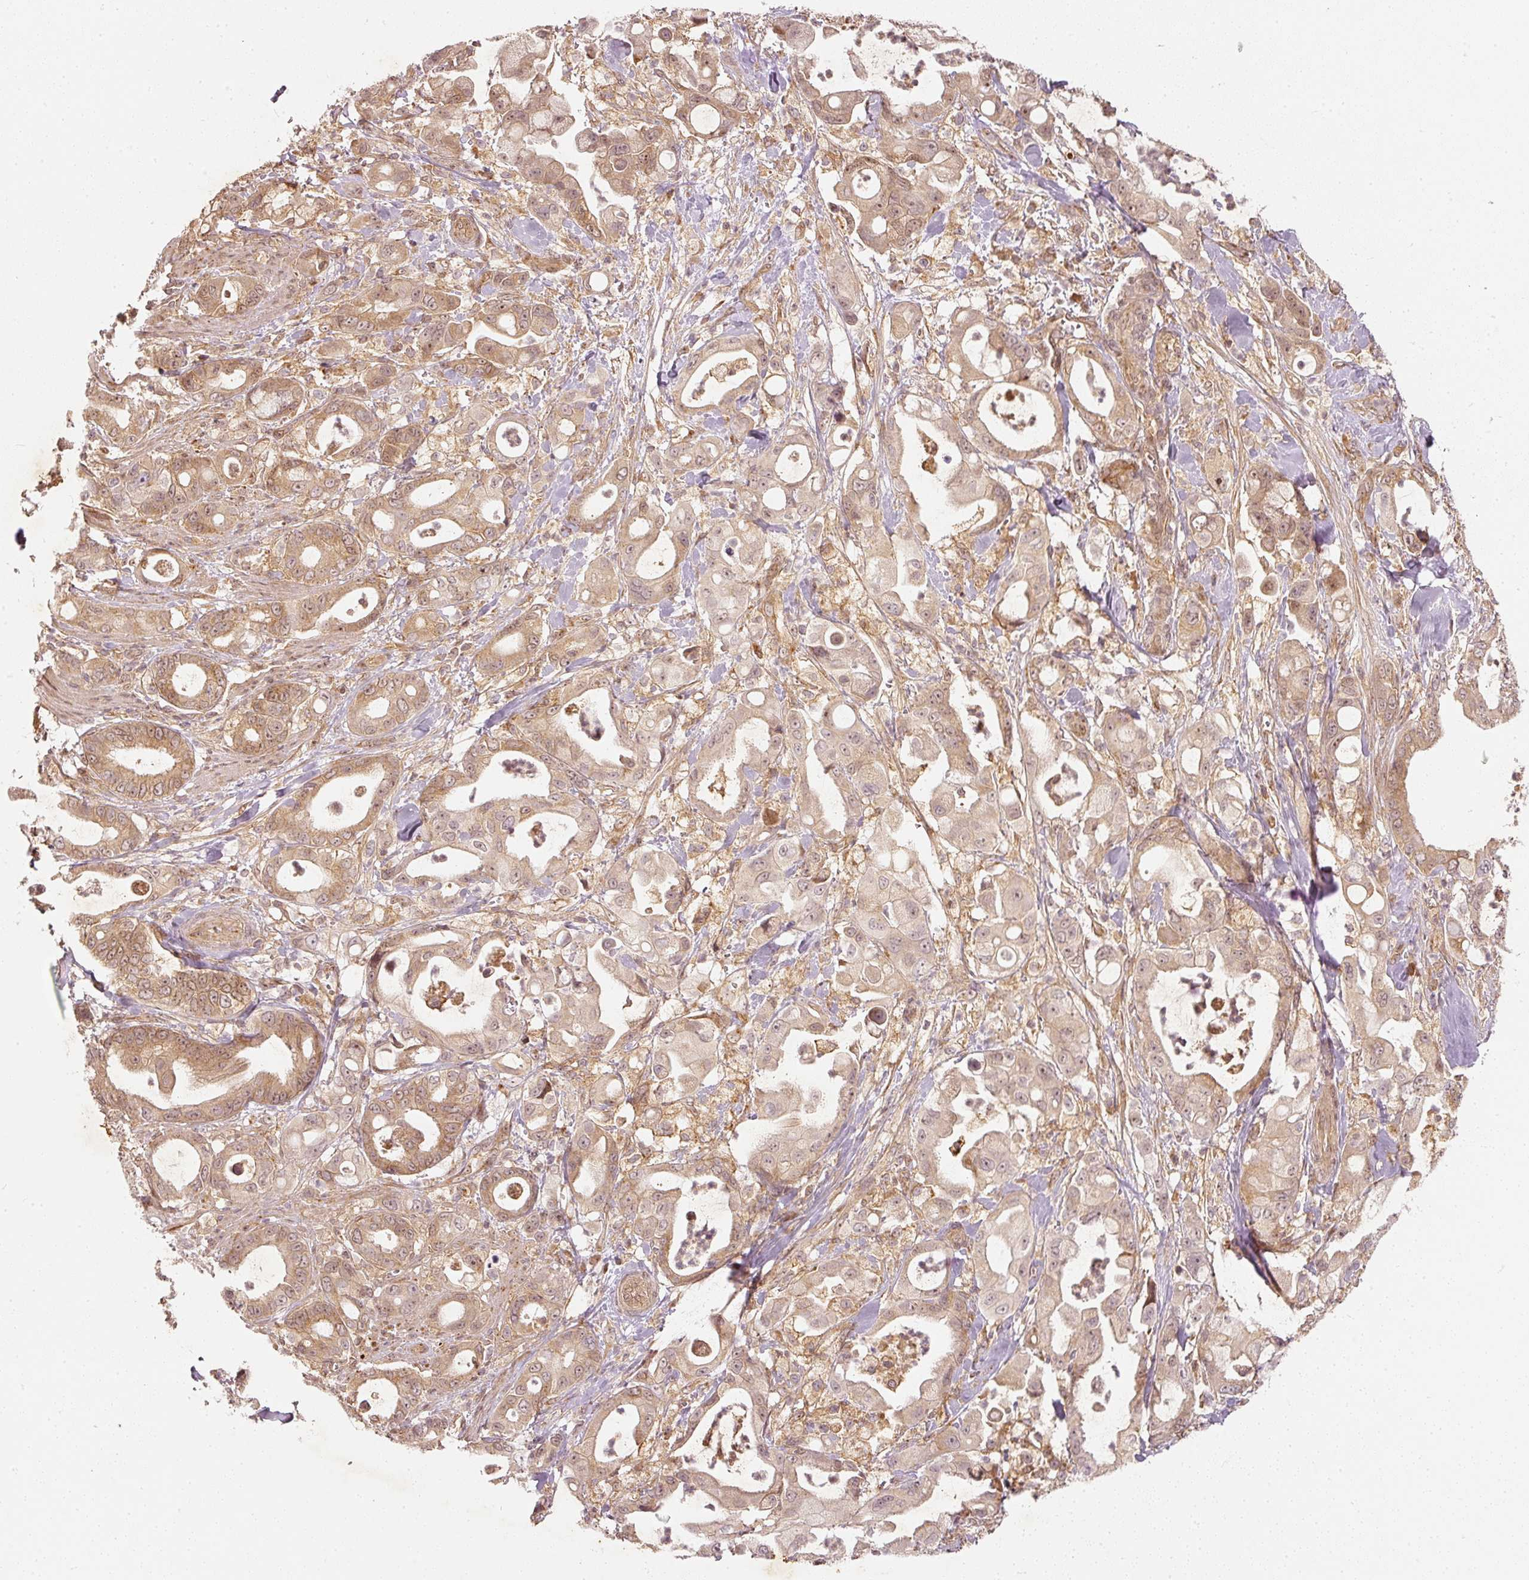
{"staining": {"intensity": "moderate", "quantity": ">75%", "location": "cytoplasmic/membranous,nuclear"}, "tissue": "pancreatic cancer", "cell_type": "Tumor cells", "image_type": "cancer", "snomed": [{"axis": "morphology", "description": "Adenocarcinoma, NOS"}, {"axis": "topography", "description": "Pancreas"}], "caption": "Human pancreatic cancer stained with a brown dye displays moderate cytoplasmic/membranous and nuclear positive positivity in approximately >75% of tumor cells.", "gene": "ZNF580", "patient": {"sex": "male", "age": 68}}